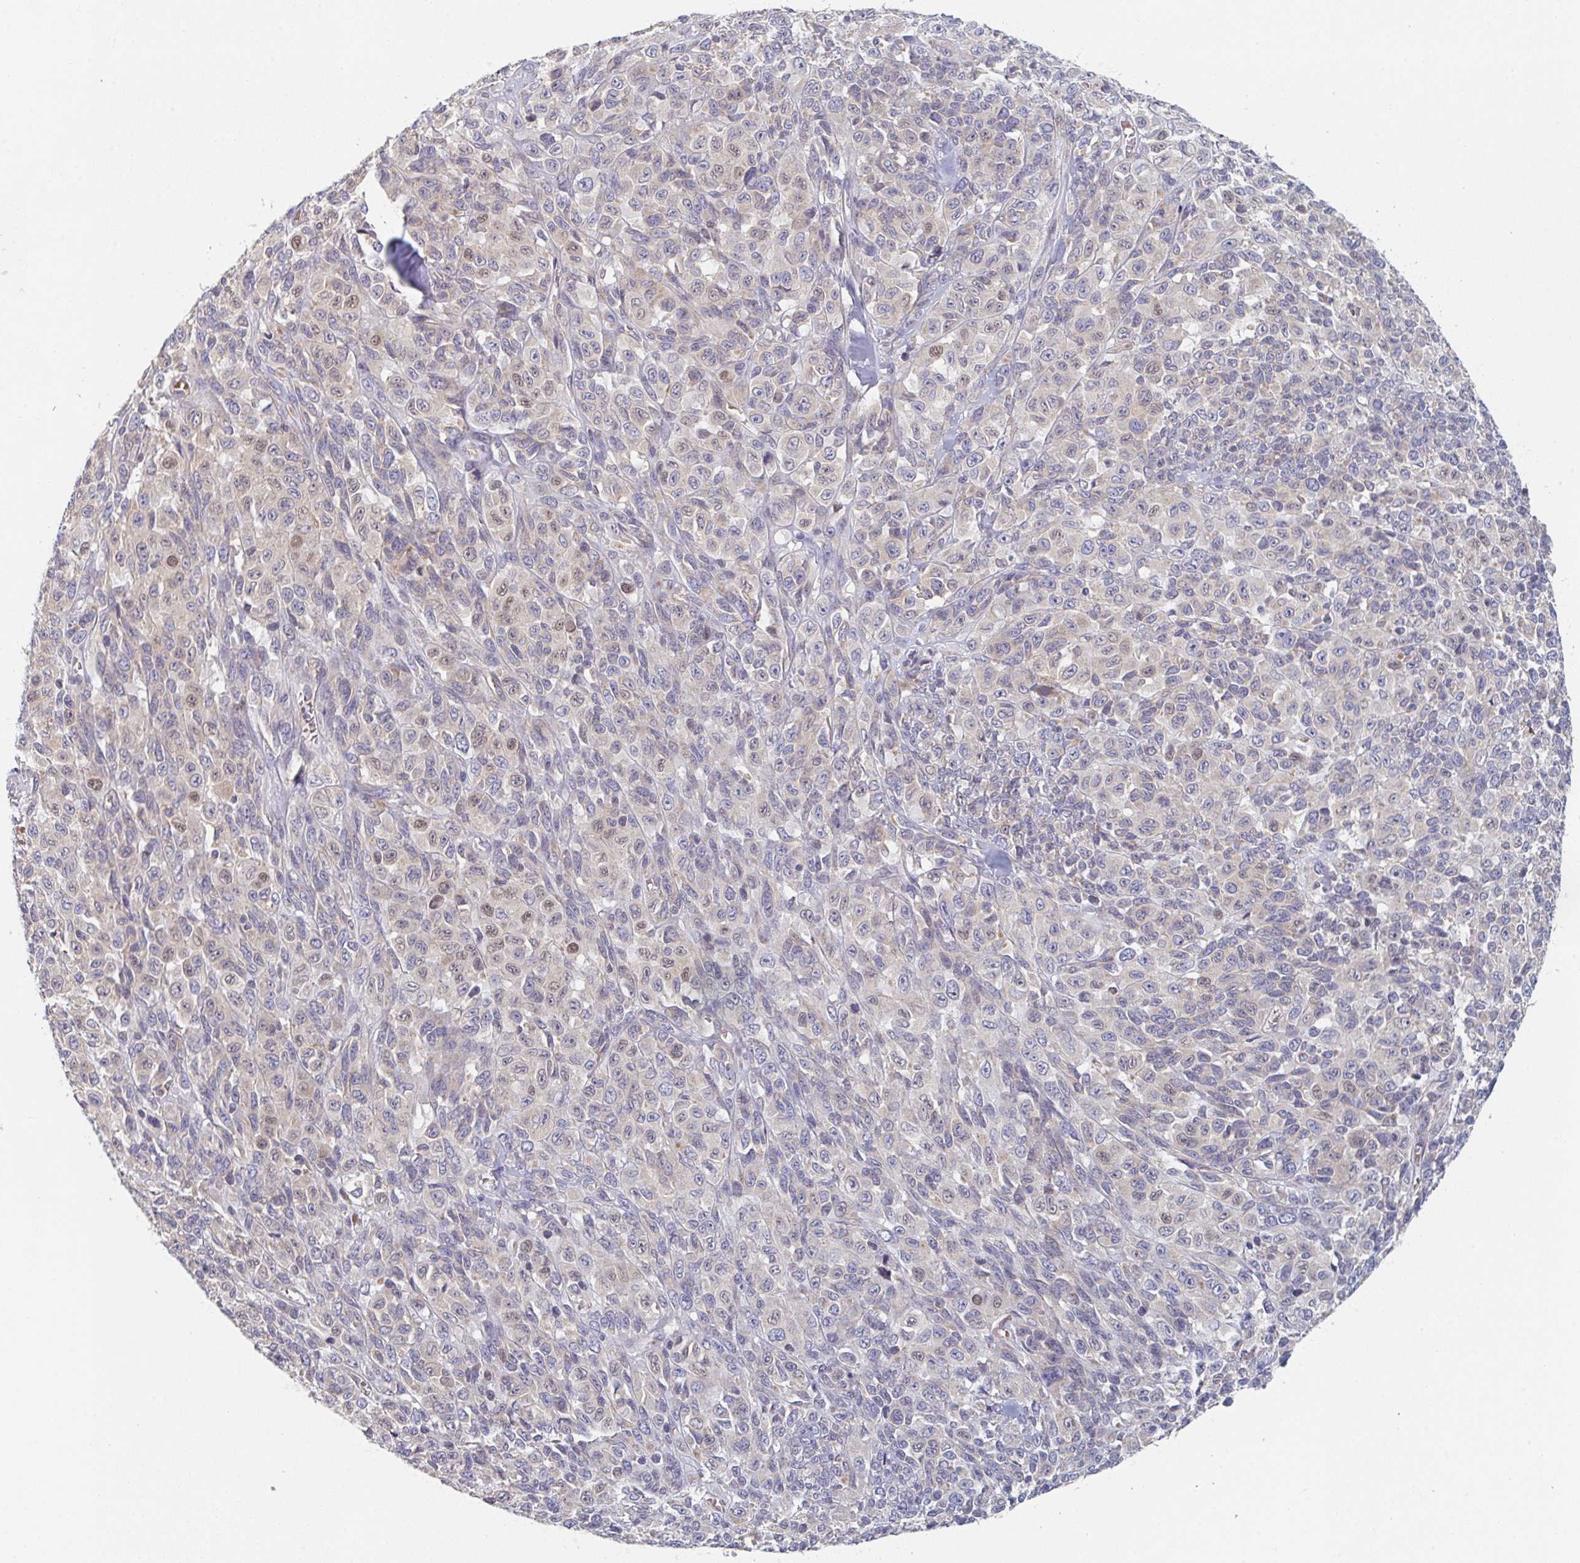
{"staining": {"intensity": "moderate", "quantity": "<25%", "location": "nuclear"}, "tissue": "melanoma", "cell_type": "Tumor cells", "image_type": "cancer", "snomed": [{"axis": "morphology", "description": "Malignant melanoma, NOS"}, {"axis": "topography", "description": "Skin"}], "caption": "High-power microscopy captured an immunohistochemistry micrograph of malignant melanoma, revealing moderate nuclear staining in about <25% of tumor cells.", "gene": "ELOVL1", "patient": {"sex": "female", "age": 66}}